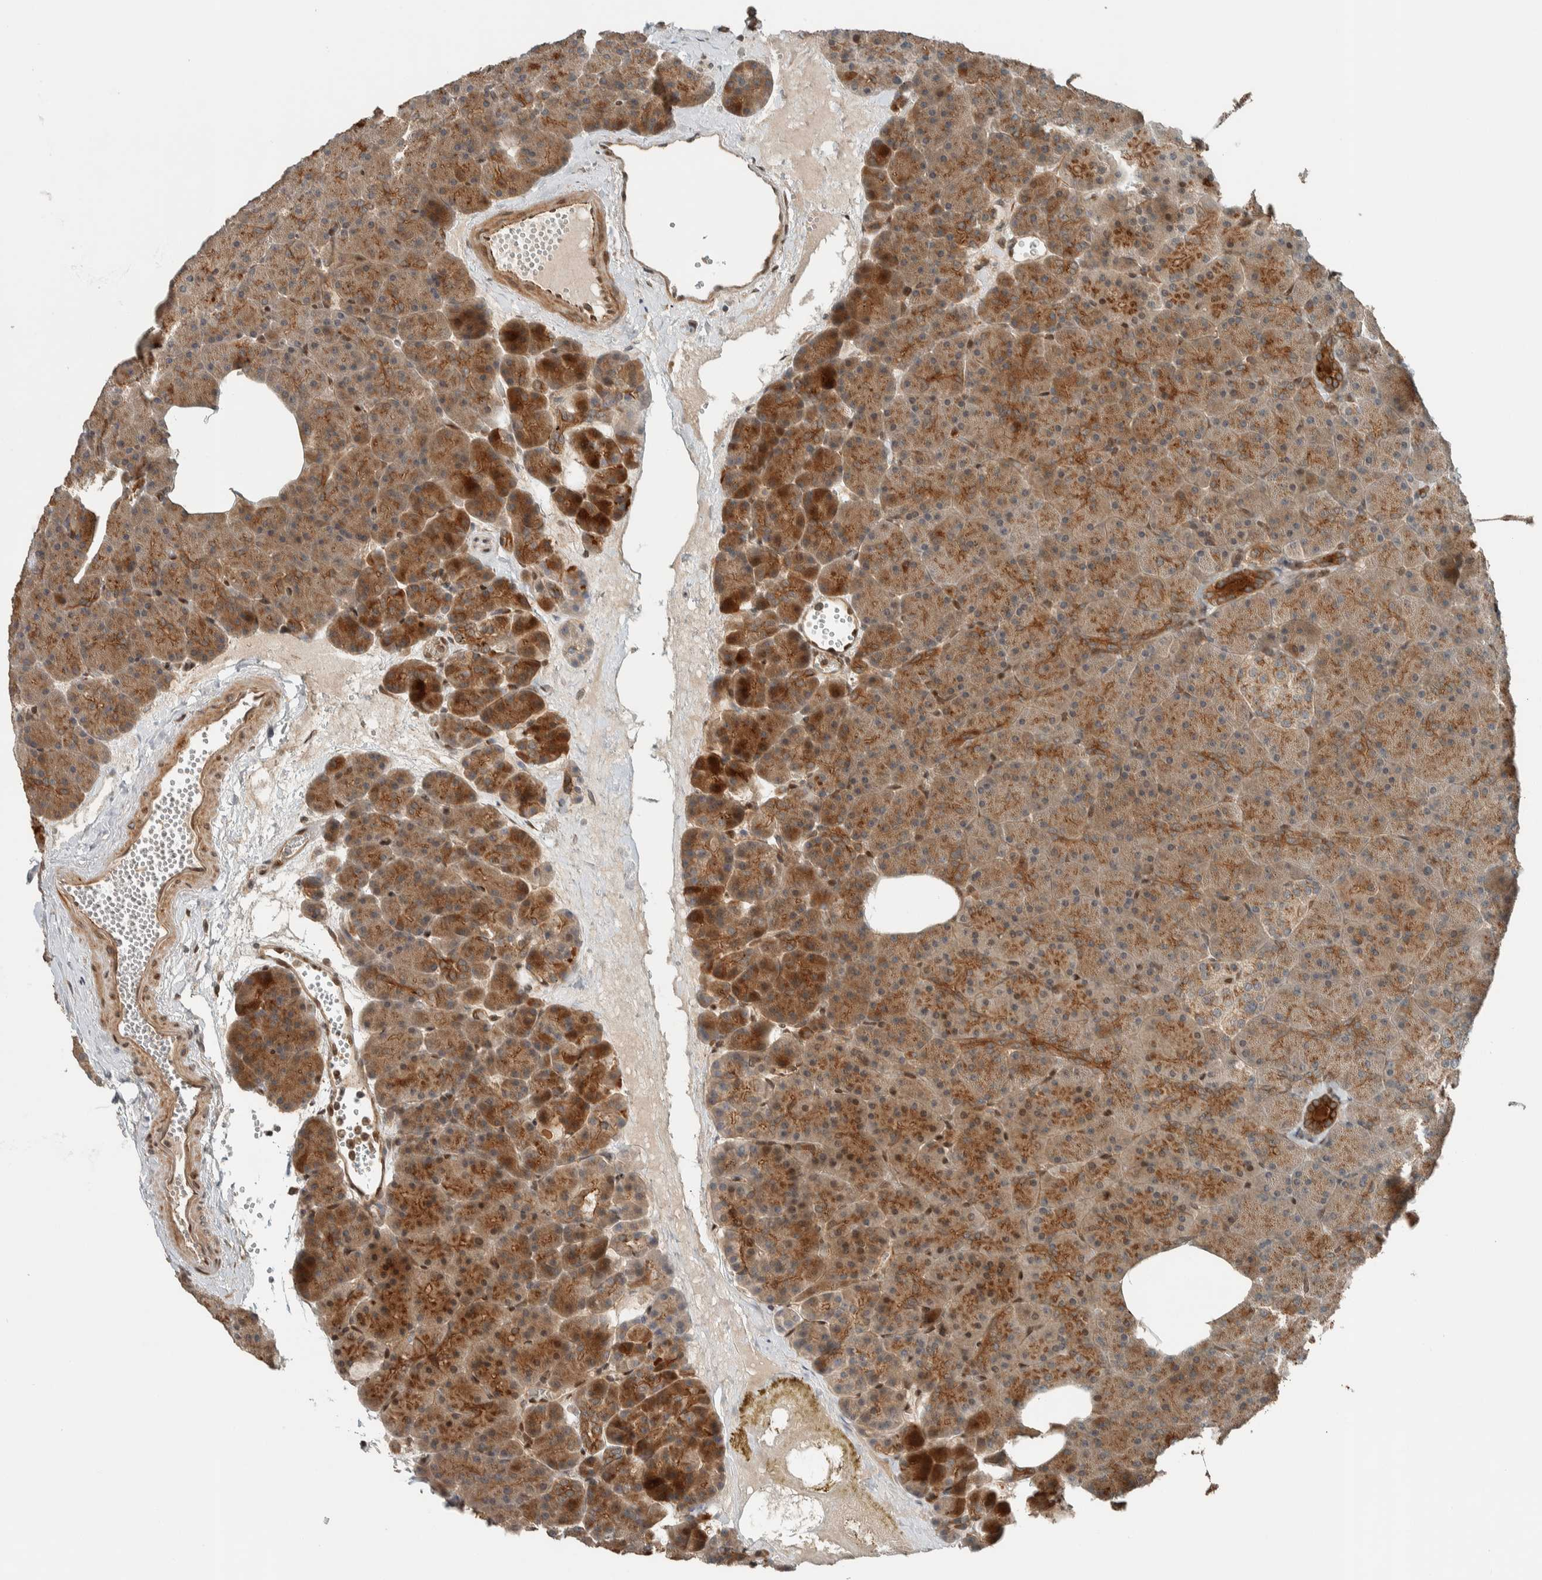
{"staining": {"intensity": "strong", "quantity": "25%-75%", "location": "cytoplasmic/membranous"}, "tissue": "pancreas", "cell_type": "Exocrine glandular cells", "image_type": "normal", "snomed": [{"axis": "morphology", "description": "Normal tissue, NOS"}, {"axis": "morphology", "description": "Carcinoid, malignant, NOS"}, {"axis": "topography", "description": "Pancreas"}], "caption": "There is high levels of strong cytoplasmic/membranous staining in exocrine glandular cells of normal pancreas, as demonstrated by immunohistochemical staining (brown color).", "gene": "STXBP4", "patient": {"sex": "female", "age": 35}}